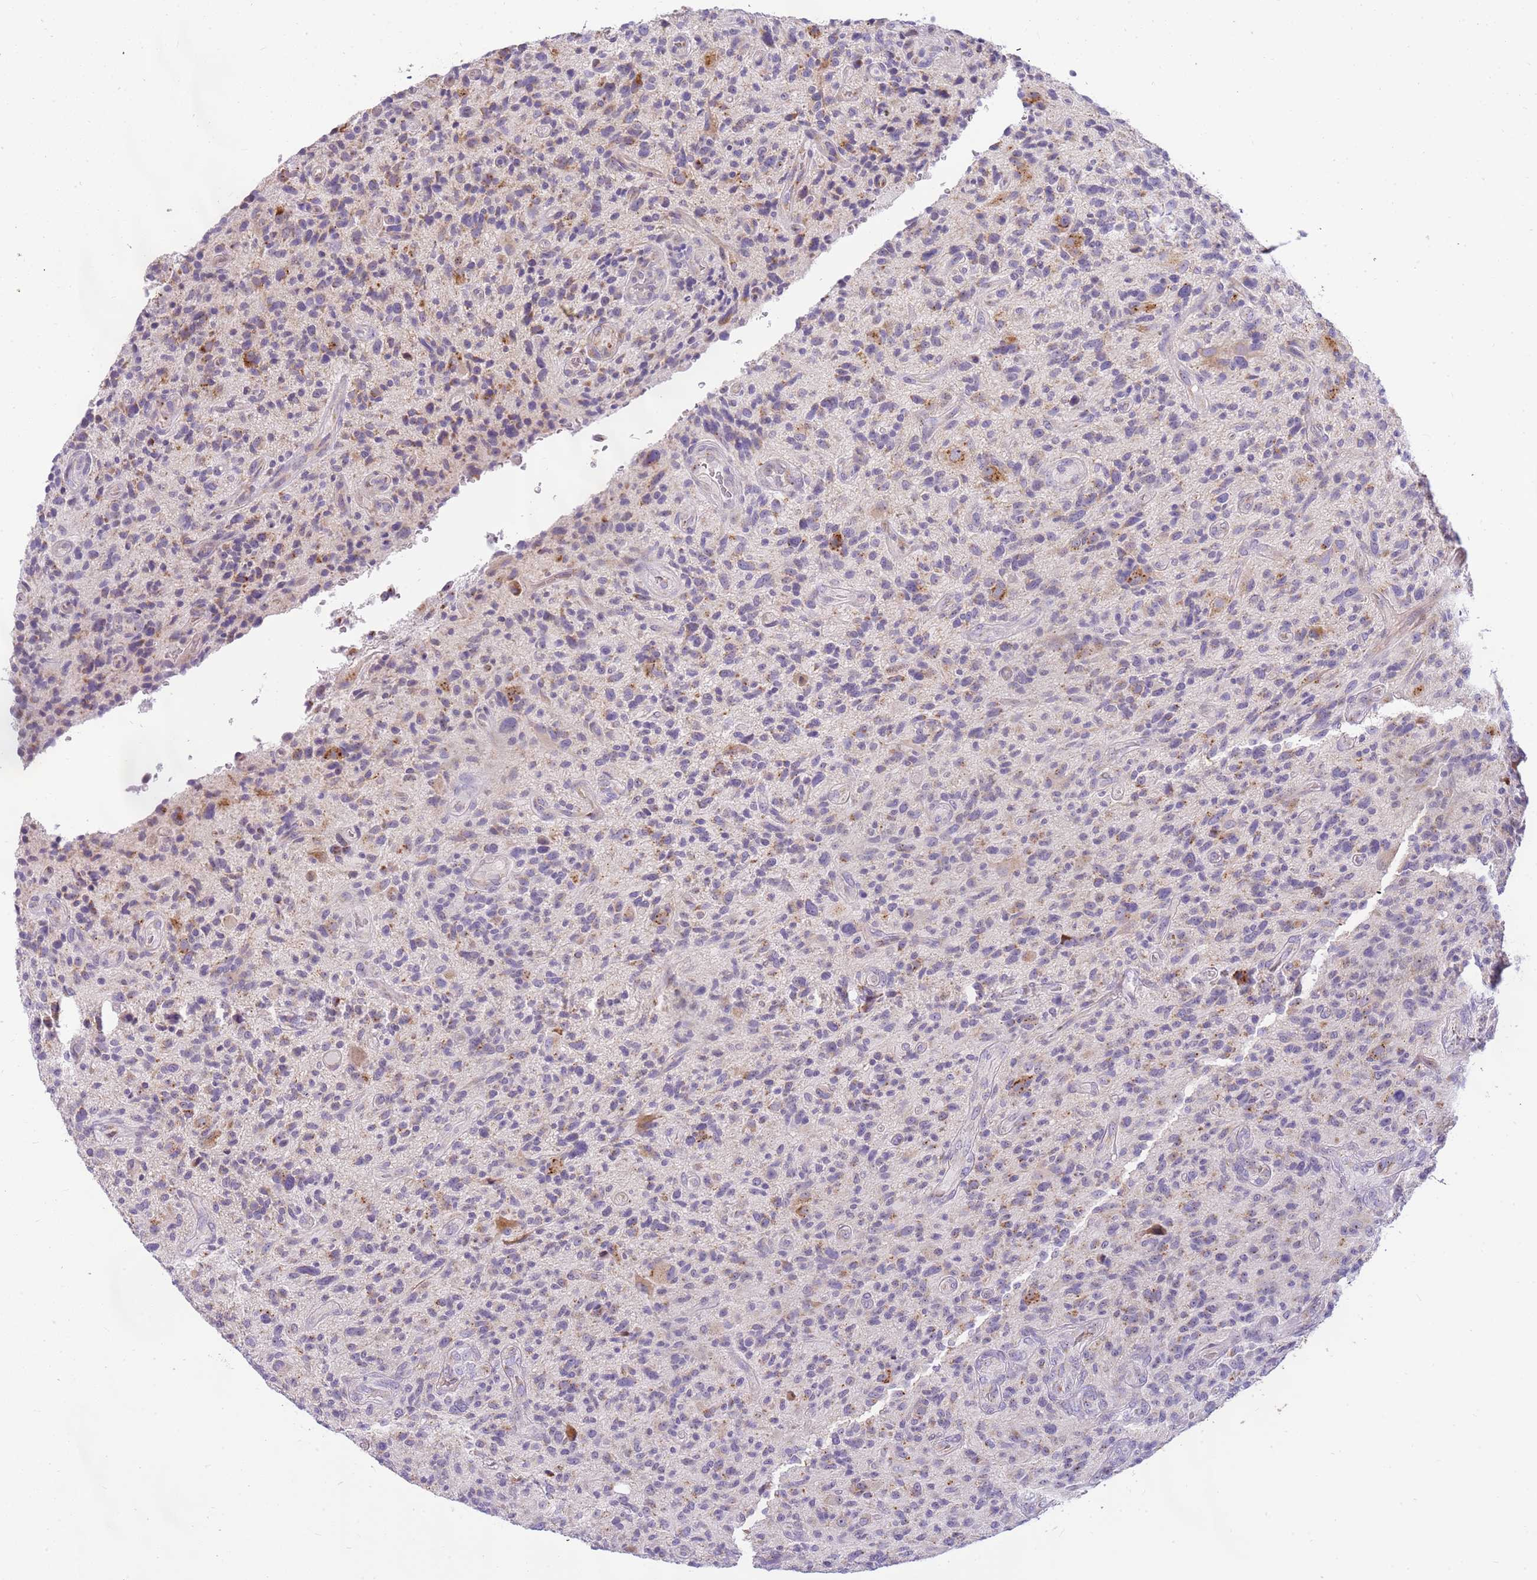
{"staining": {"intensity": "moderate", "quantity": "<25%", "location": "cytoplasmic/membranous"}, "tissue": "glioma", "cell_type": "Tumor cells", "image_type": "cancer", "snomed": [{"axis": "morphology", "description": "Glioma, malignant, High grade"}, {"axis": "topography", "description": "Brain"}], "caption": "A low amount of moderate cytoplasmic/membranous expression is present in approximately <25% of tumor cells in glioma tissue.", "gene": "DNAJA3", "patient": {"sex": "male", "age": 47}}